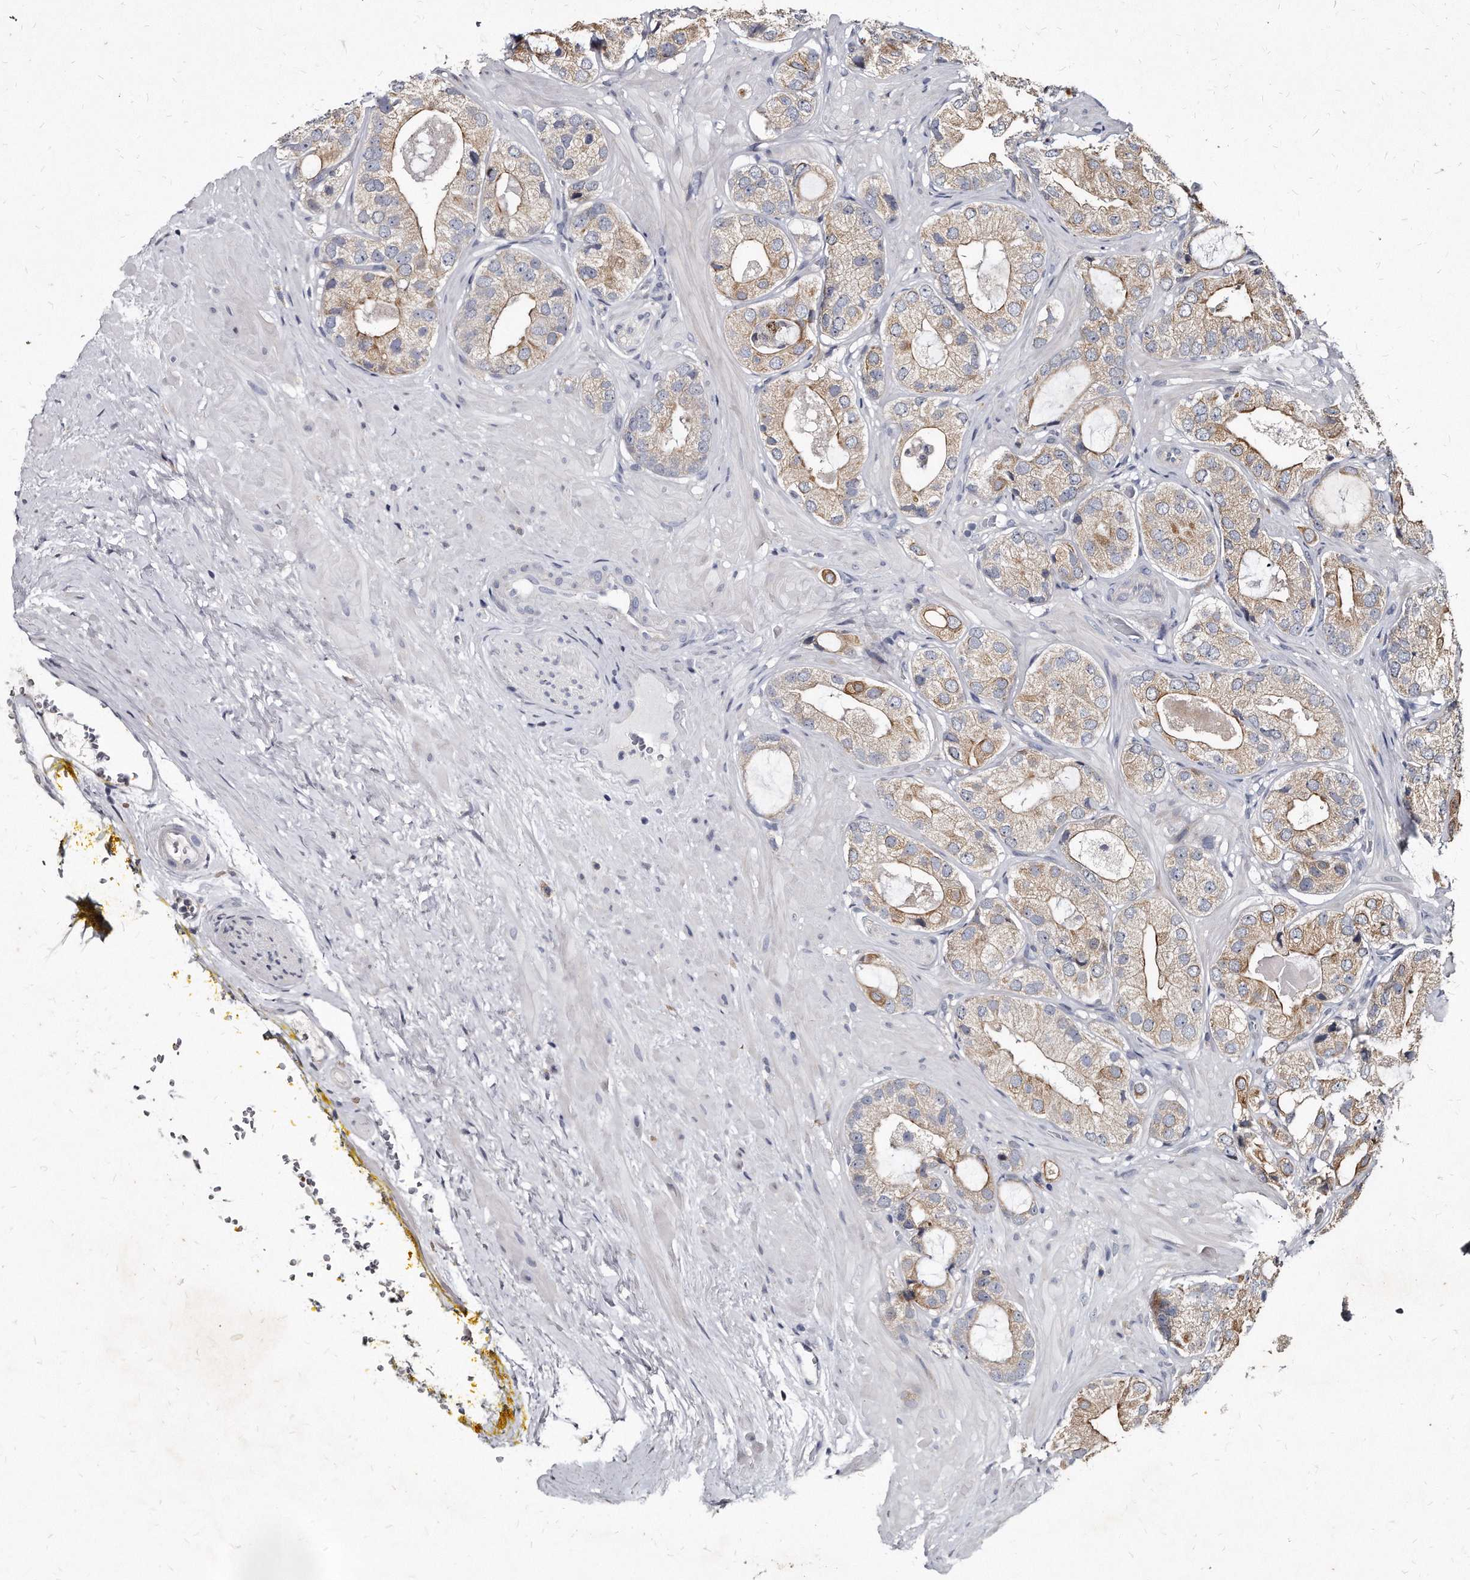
{"staining": {"intensity": "weak", "quantity": ">75%", "location": "cytoplasmic/membranous"}, "tissue": "prostate cancer", "cell_type": "Tumor cells", "image_type": "cancer", "snomed": [{"axis": "morphology", "description": "Adenocarcinoma, High grade"}, {"axis": "topography", "description": "Prostate"}], "caption": "Immunohistochemistry micrograph of human high-grade adenocarcinoma (prostate) stained for a protein (brown), which demonstrates low levels of weak cytoplasmic/membranous expression in approximately >75% of tumor cells.", "gene": "KLHDC3", "patient": {"sex": "male", "age": 59}}